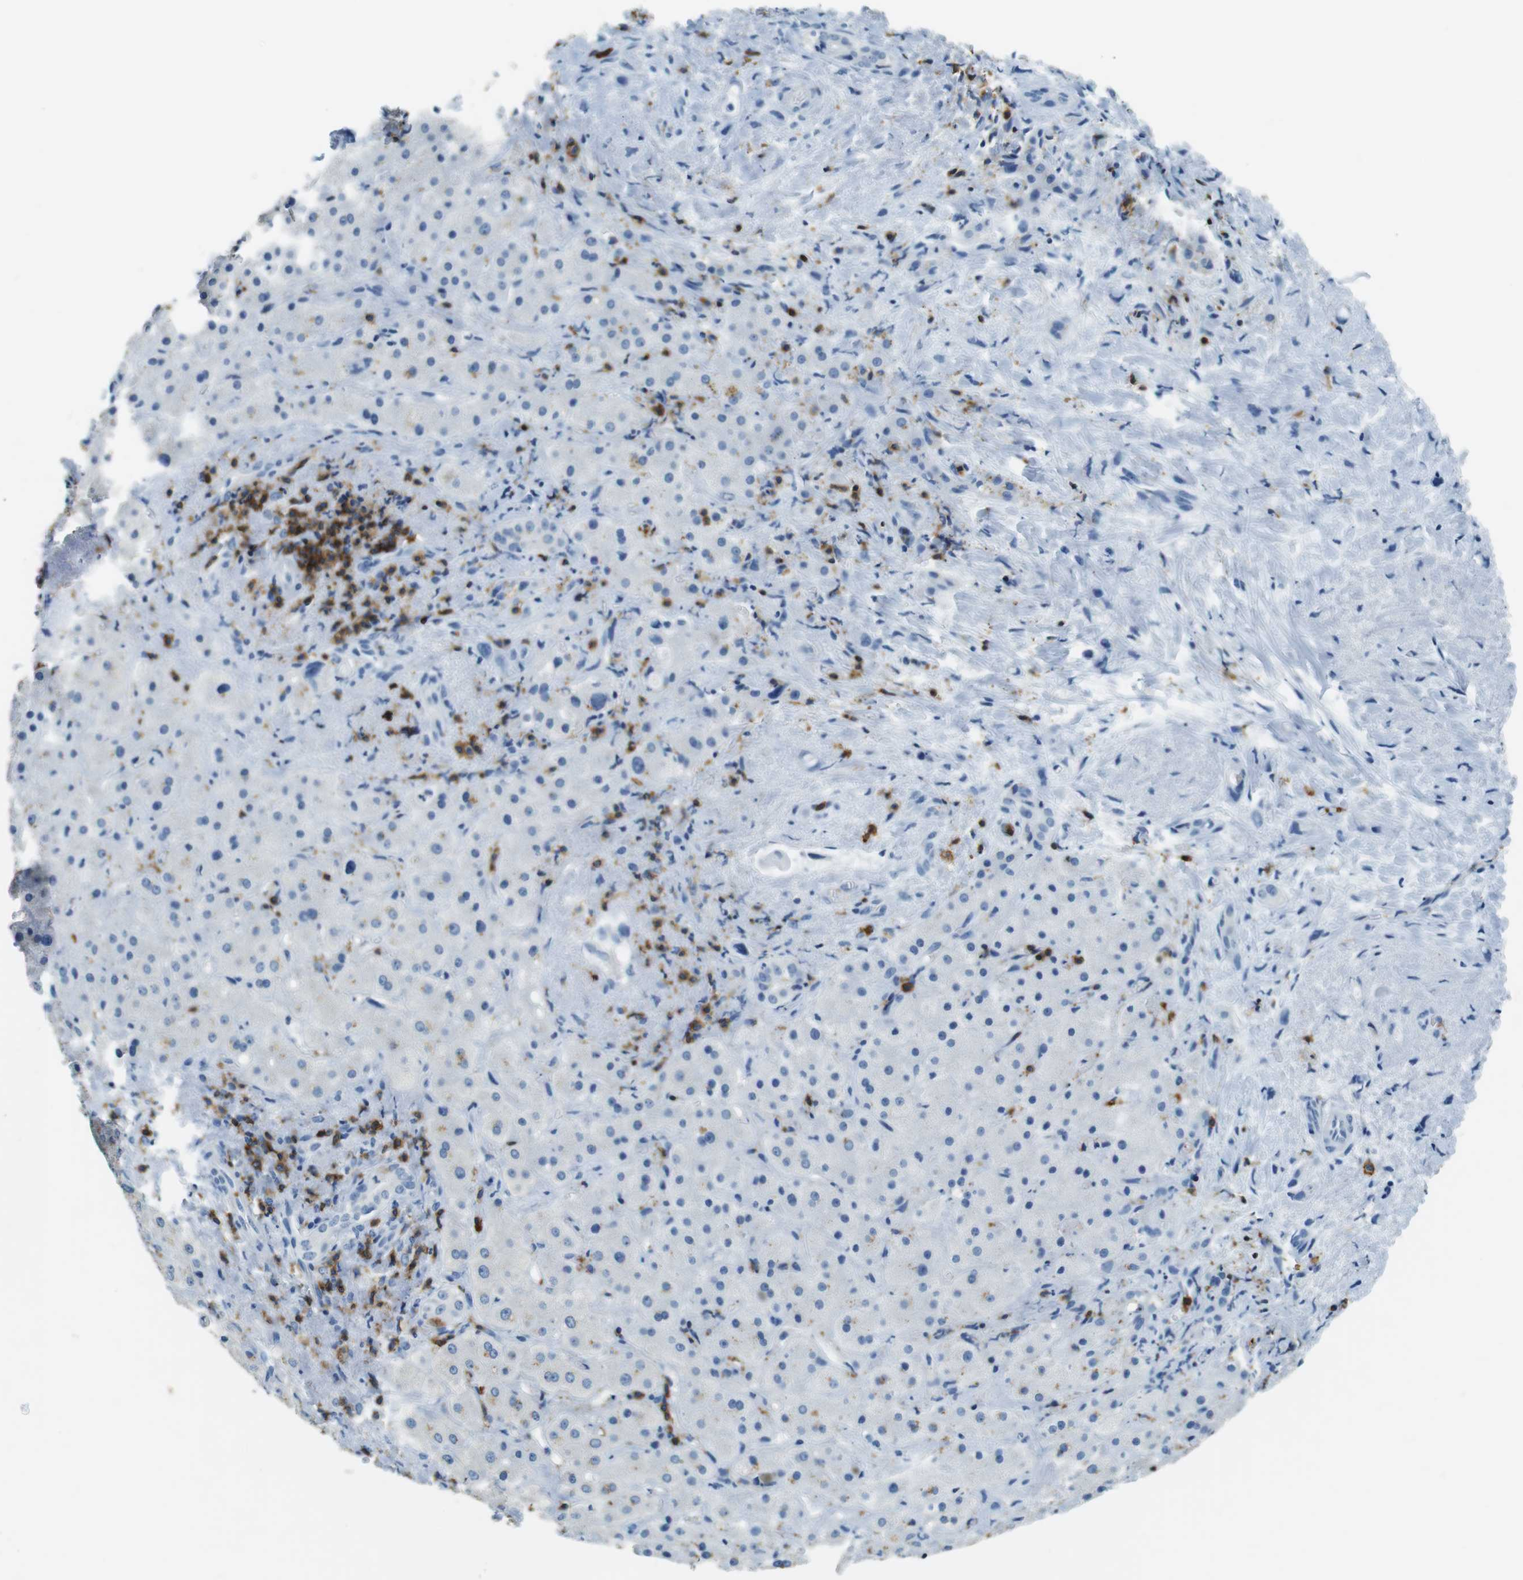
{"staining": {"intensity": "negative", "quantity": "none", "location": "none"}, "tissue": "liver cancer", "cell_type": "Tumor cells", "image_type": "cancer", "snomed": [{"axis": "morphology", "description": "Cholangiocarcinoma"}, {"axis": "topography", "description": "Liver"}], "caption": "An immunohistochemistry photomicrograph of liver cholangiocarcinoma is shown. There is no staining in tumor cells of liver cholangiocarcinoma. The staining is performed using DAB (3,3'-diaminobenzidine) brown chromogen with nuclei counter-stained in using hematoxylin.", "gene": "LAT", "patient": {"sex": "female", "age": 65}}